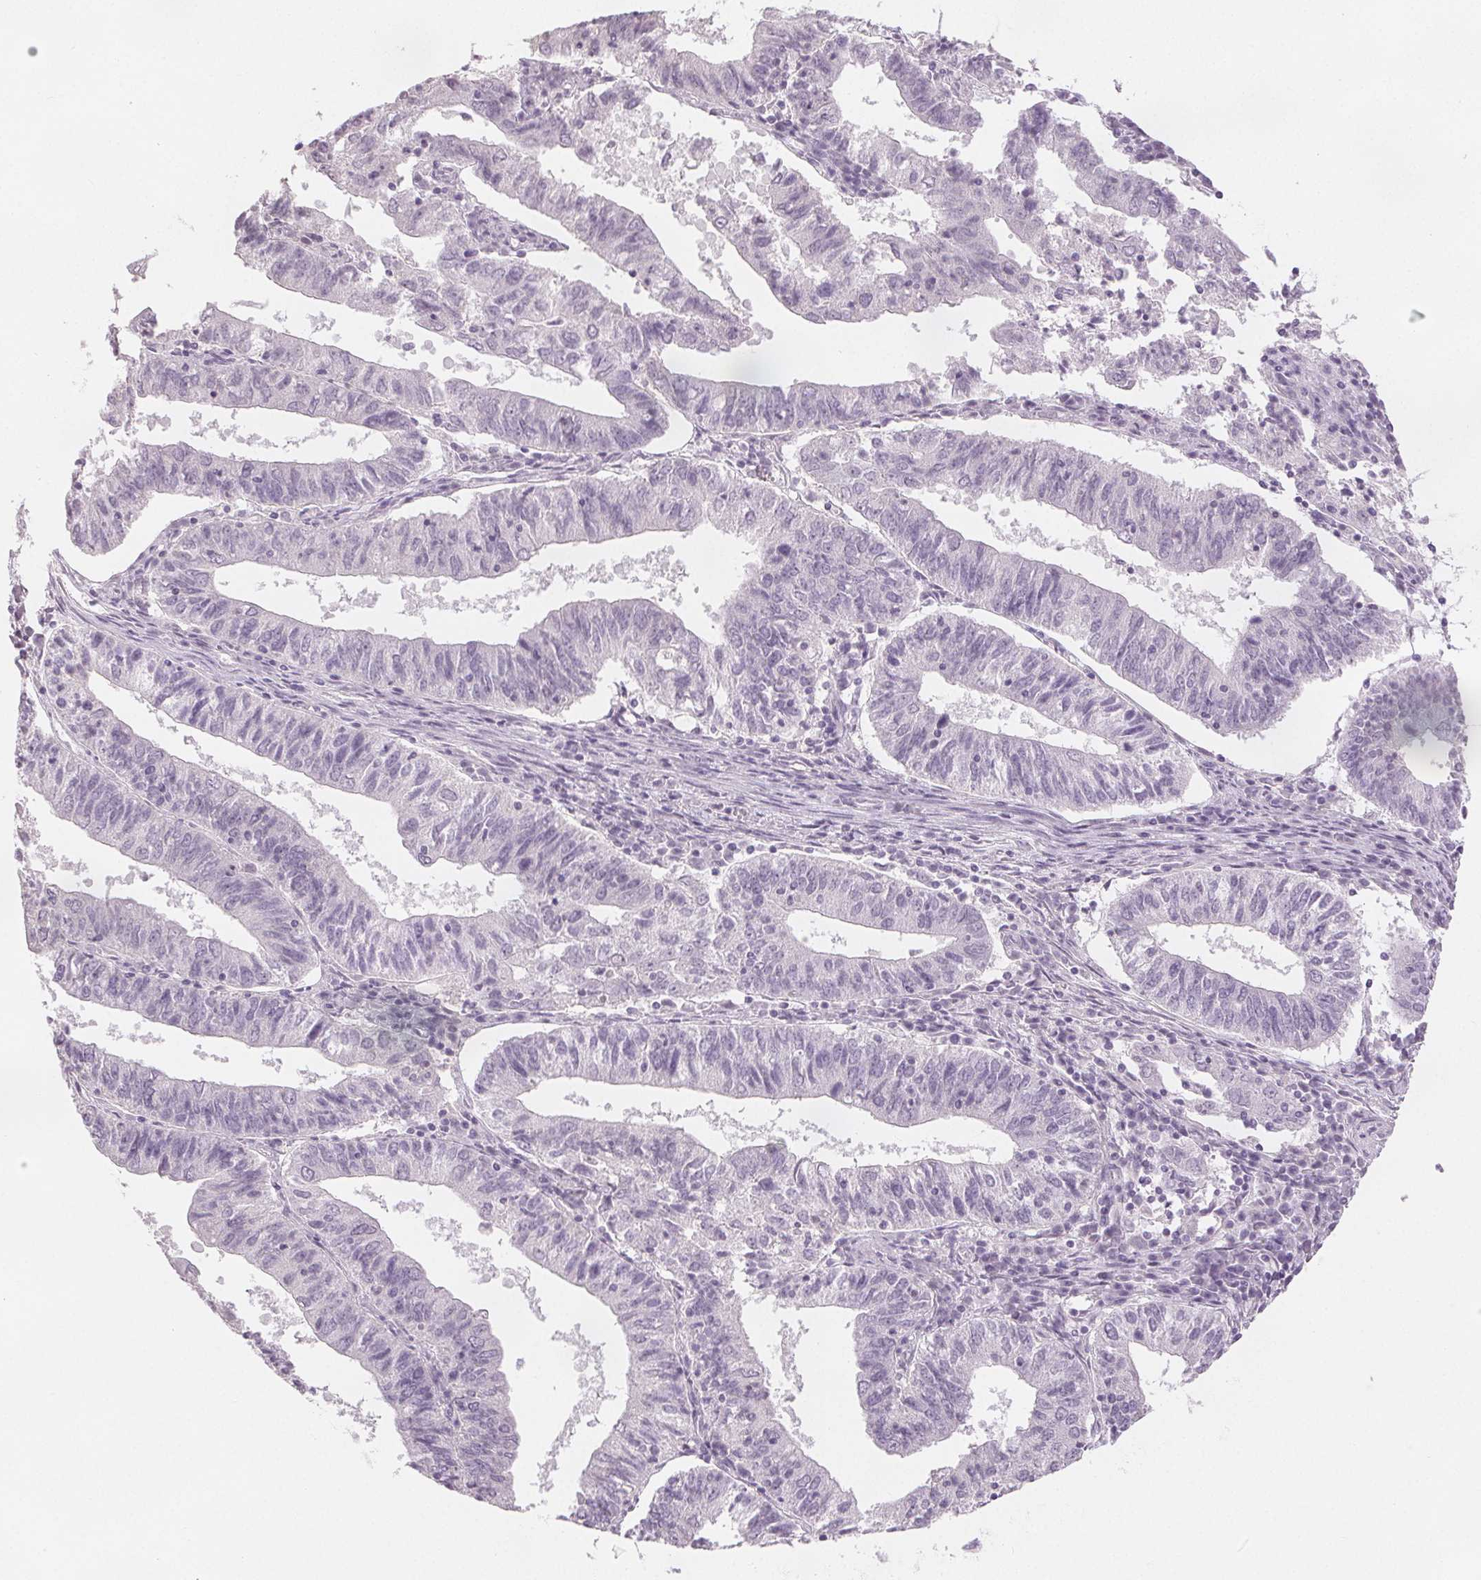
{"staining": {"intensity": "negative", "quantity": "none", "location": "none"}, "tissue": "endometrial cancer", "cell_type": "Tumor cells", "image_type": "cancer", "snomed": [{"axis": "morphology", "description": "Adenocarcinoma, NOS"}, {"axis": "topography", "description": "Endometrium"}], "caption": "Immunohistochemical staining of endometrial cancer exhibits no significant staining in tumor cells.", "gene": "SLC27A5", "patient": {"sex": "female", "age": 82}}